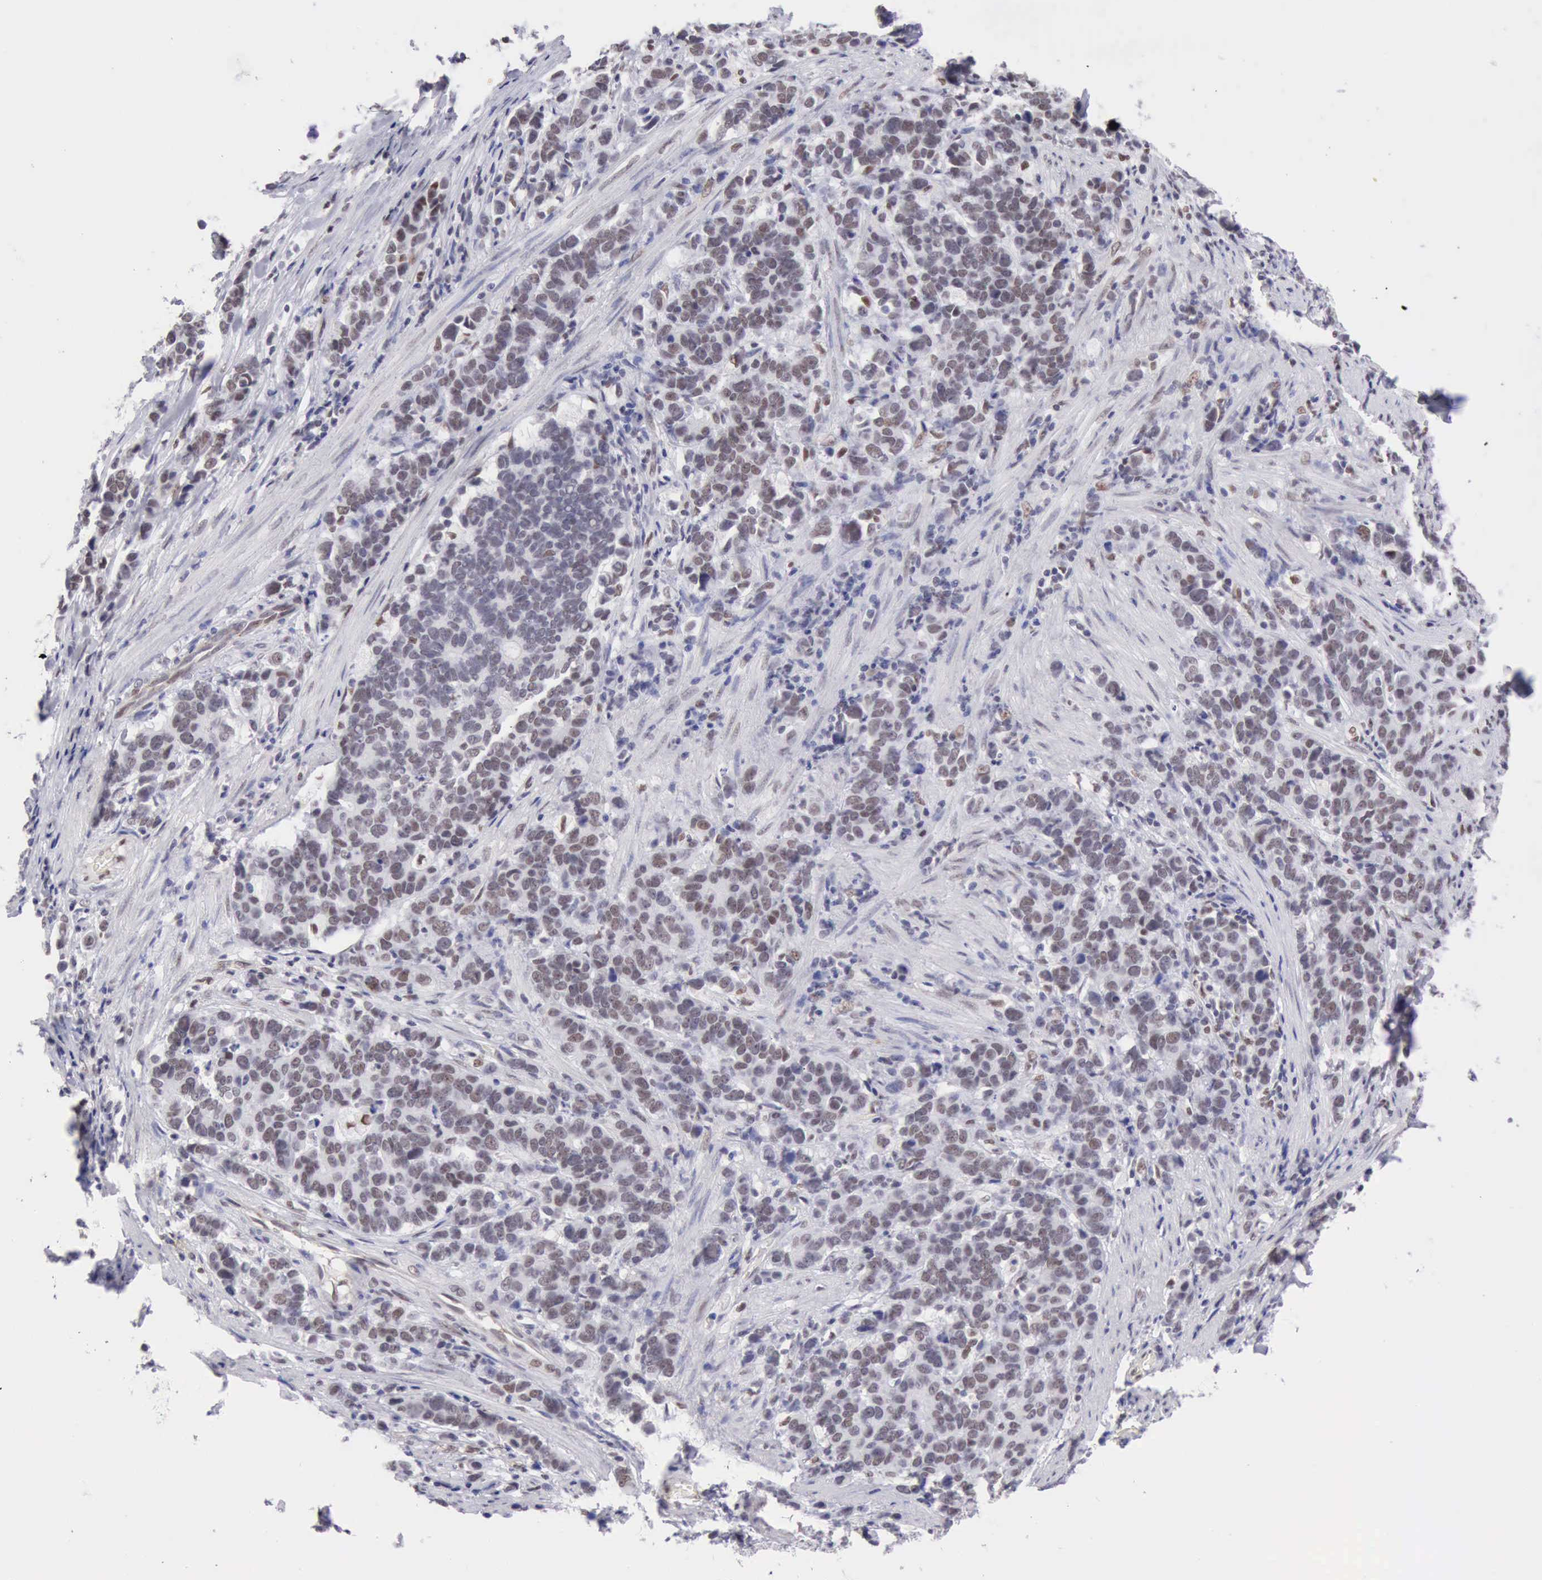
{"staining": {"intensity": "weak", "quantity": "<25%", "location": "nuclear"}, "tissue": "stomach cancer", "cell_type": "Tumor cells", "image_type": "cancer", "snomed": [{"axis": "morphology", "description": "Adenocarcinoma, NOS"}, {"axis": "topography", "description": "Stomach, upper"}], "caption": "Immunohistochemistry (IHC) histopathology image of stomach cancer (adenocarcinoma) stained for a protein (brown), which reveals no staining in tumor cells. The staining was performed using DAB (3,3'-diaminobenzidine) to visualize the protein expression in brown, while the nuclei were stained in blue with hematoxylin (Magnification: 20x).", "gene": "ERCC4", "patient": {"sex": "male", "age": 71}}